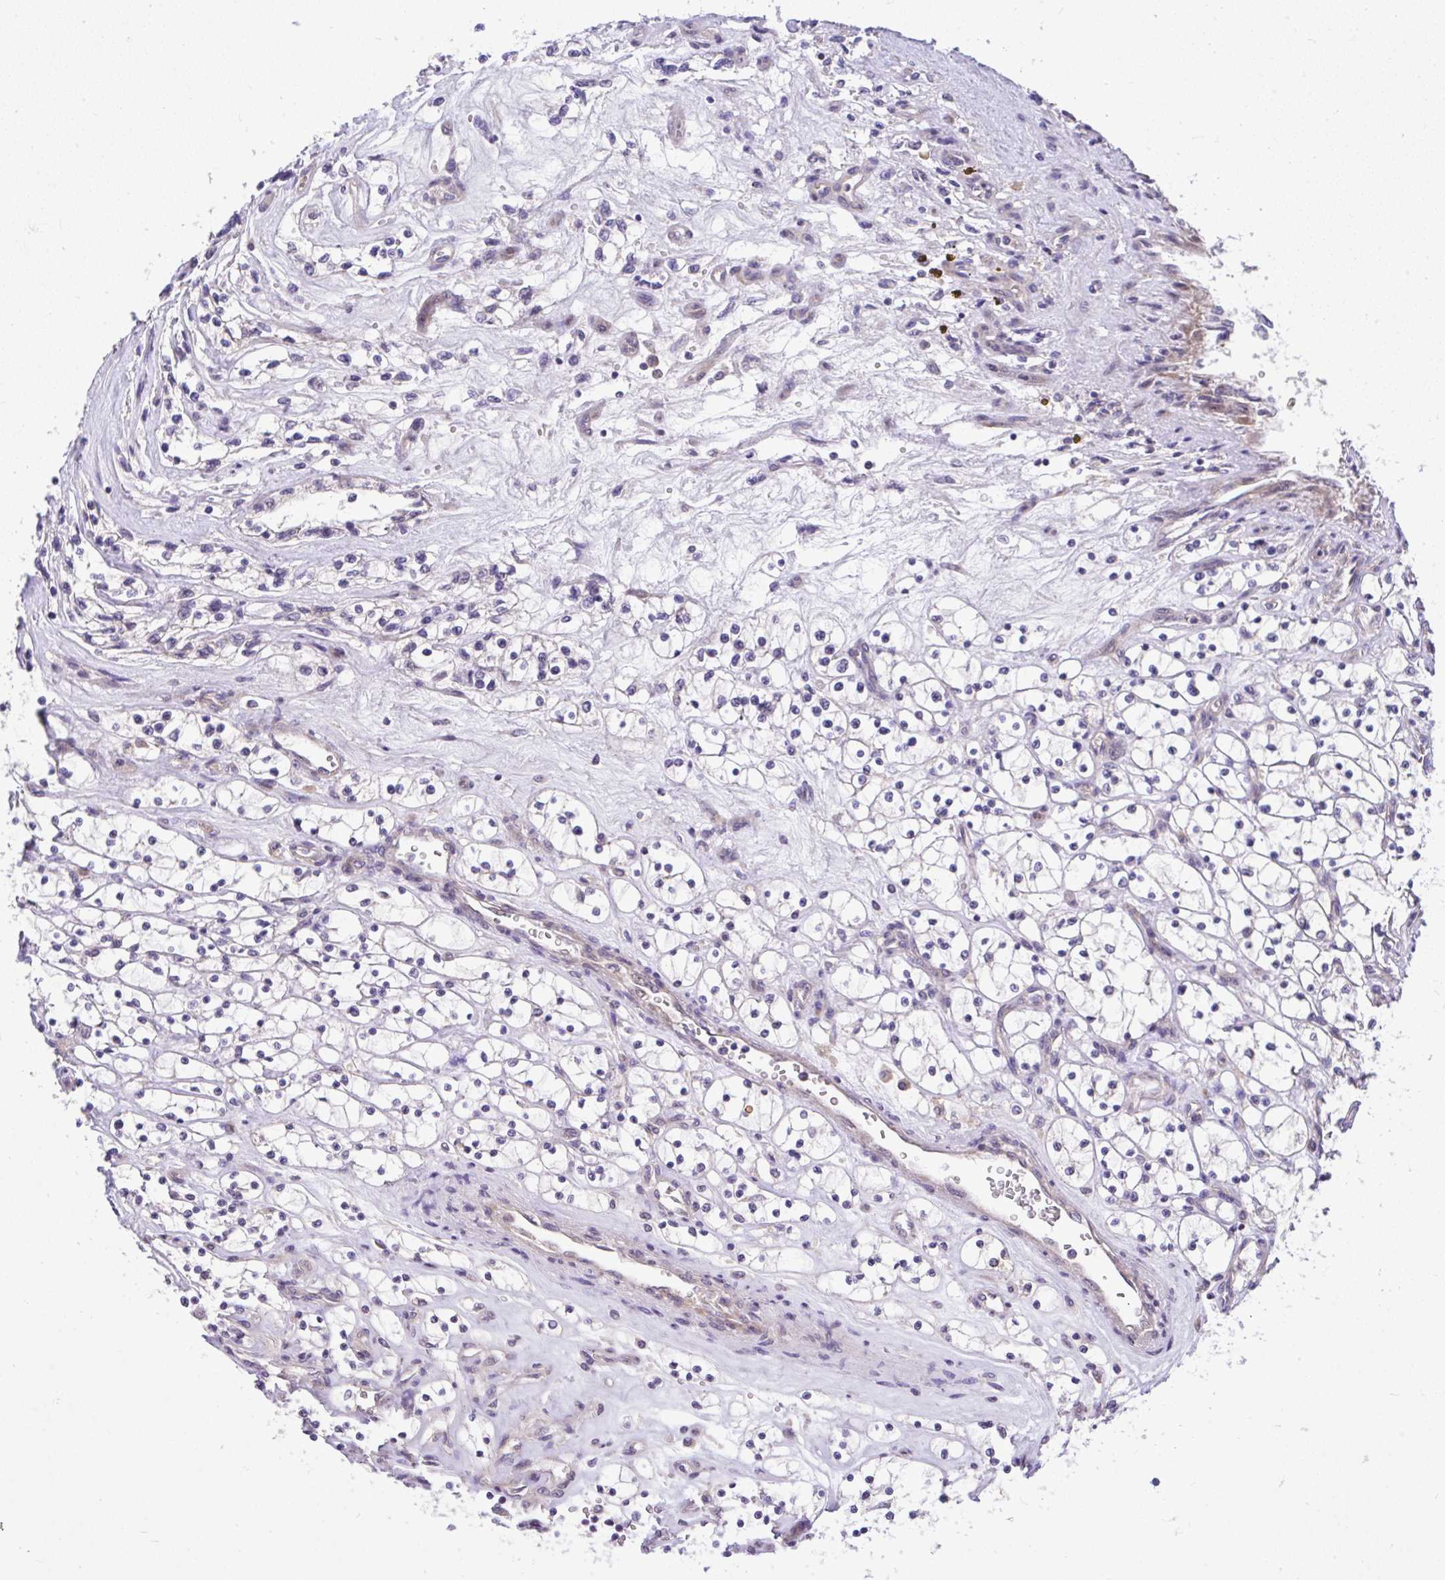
{"staining": {"intensity": "negative", "quantity": "none", "location": "none"}, "tissue": "renal cancer", "cell_type": "Tumor cells", "image_type": "cancer", "snomed": [{"axis": "morphology", "description": "Adenocarcinoma, NOS"}, {"axis": "topography", "description": "Kidney"}], "caption": "Tumor cells are negative for protein expression in human renal adenocarcinoma. (DAB immunohistochemistry visualized using brightfield microscopy, high magnification).", "gene": "CHIA", "patient": {"sex": "female", "age": 69}}